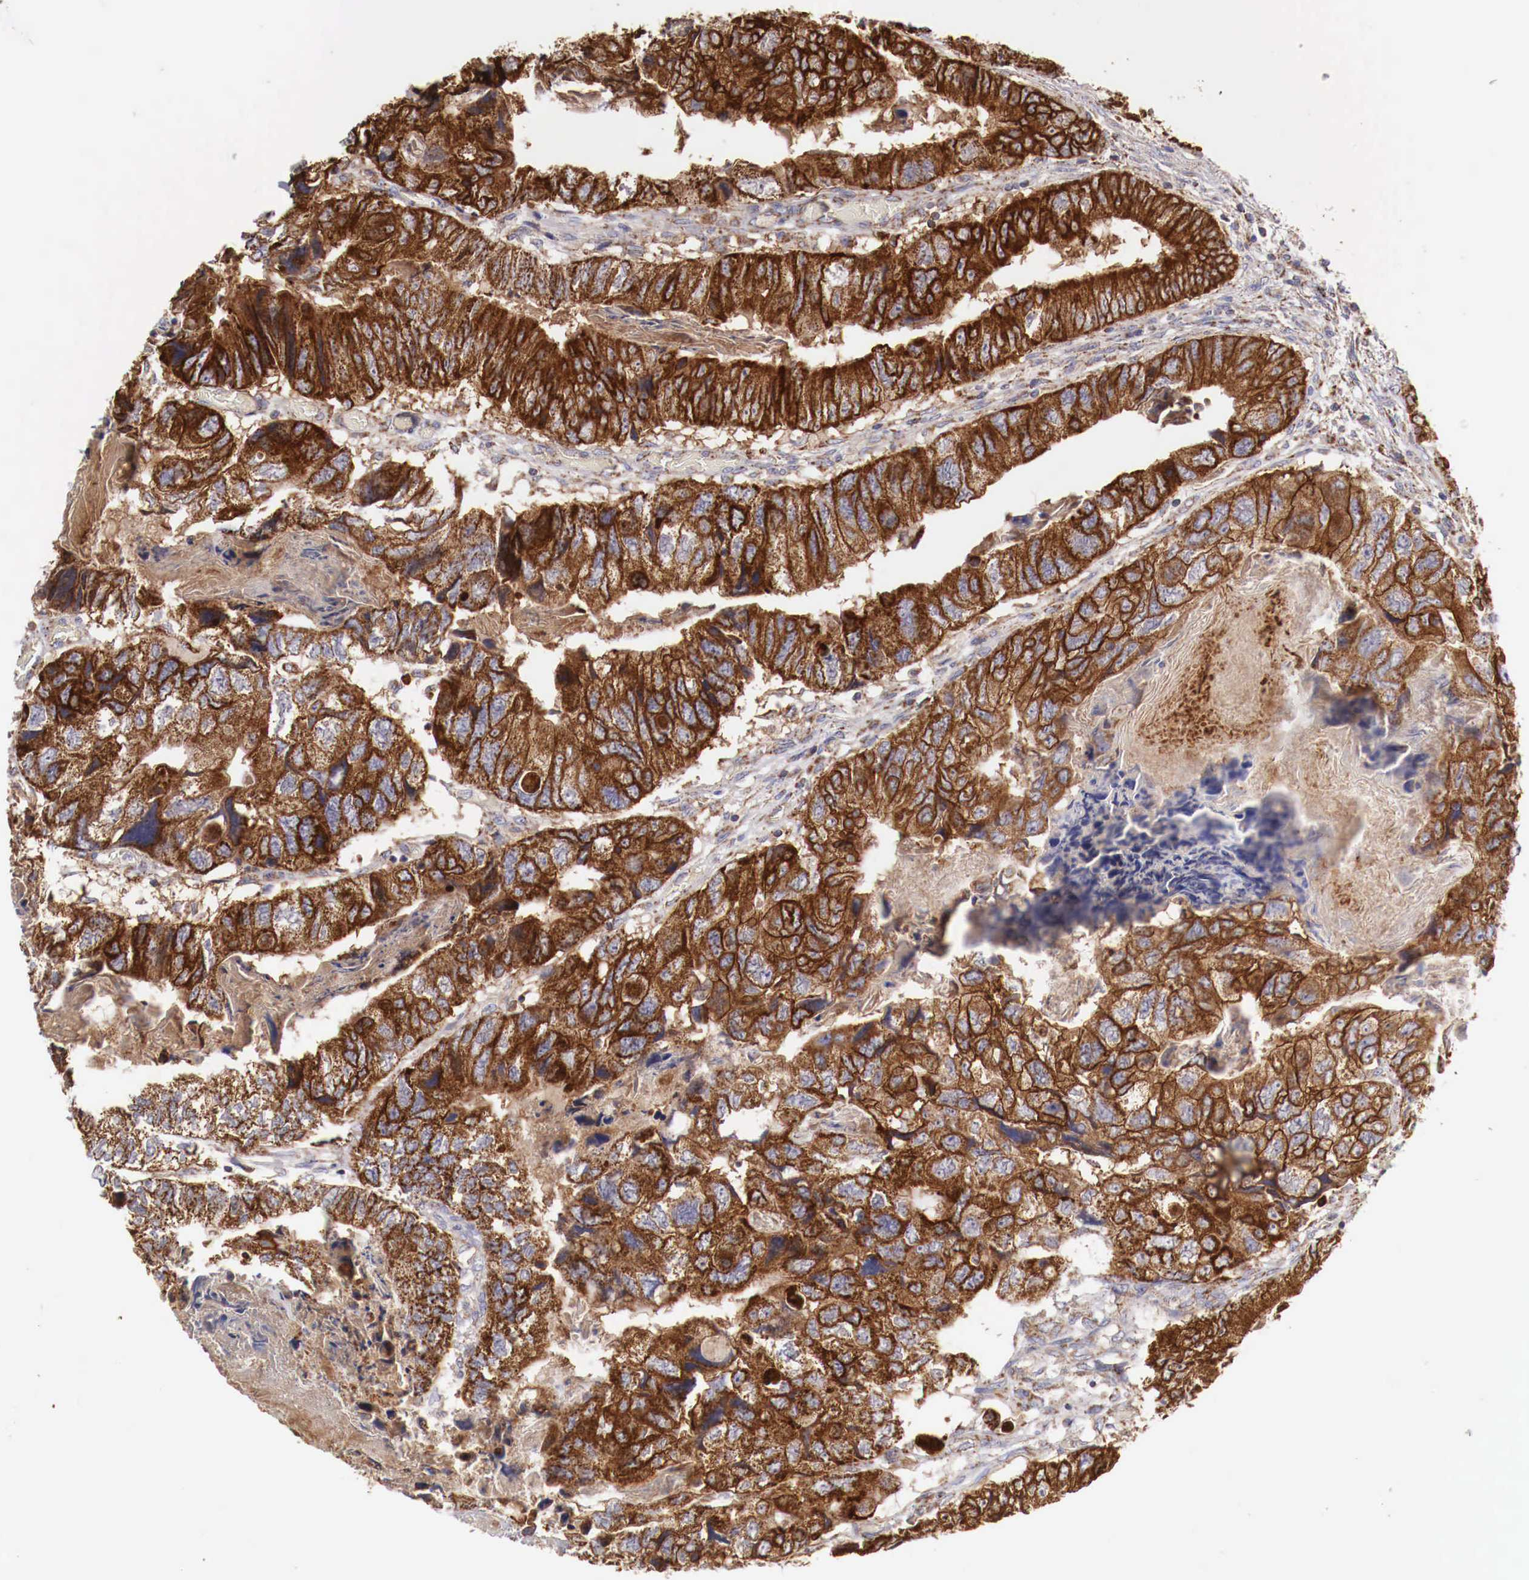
{"staining": {"intensity": "strong", "quantity": ">75%", "location": "cytoplasmic/membranous"}, "tissue": "colorectal cancer", "cell_type": "Tumor cells", "image_type": "cancer", "snomed": [{"axis": "morphology", "description": "Adenocarcinoma, NOS"}, {"axis": "topography", "description": "Rectum"}], "caption": "This photomicrograph demonstrates immunohistochemistry staining of colorectal cancer, with high strong cytoplasmic/membranous positivity in approximately >75% of tumor cells.", "gene": "XPNPEP3", "patient": {"sex": "female", "age": 82}}